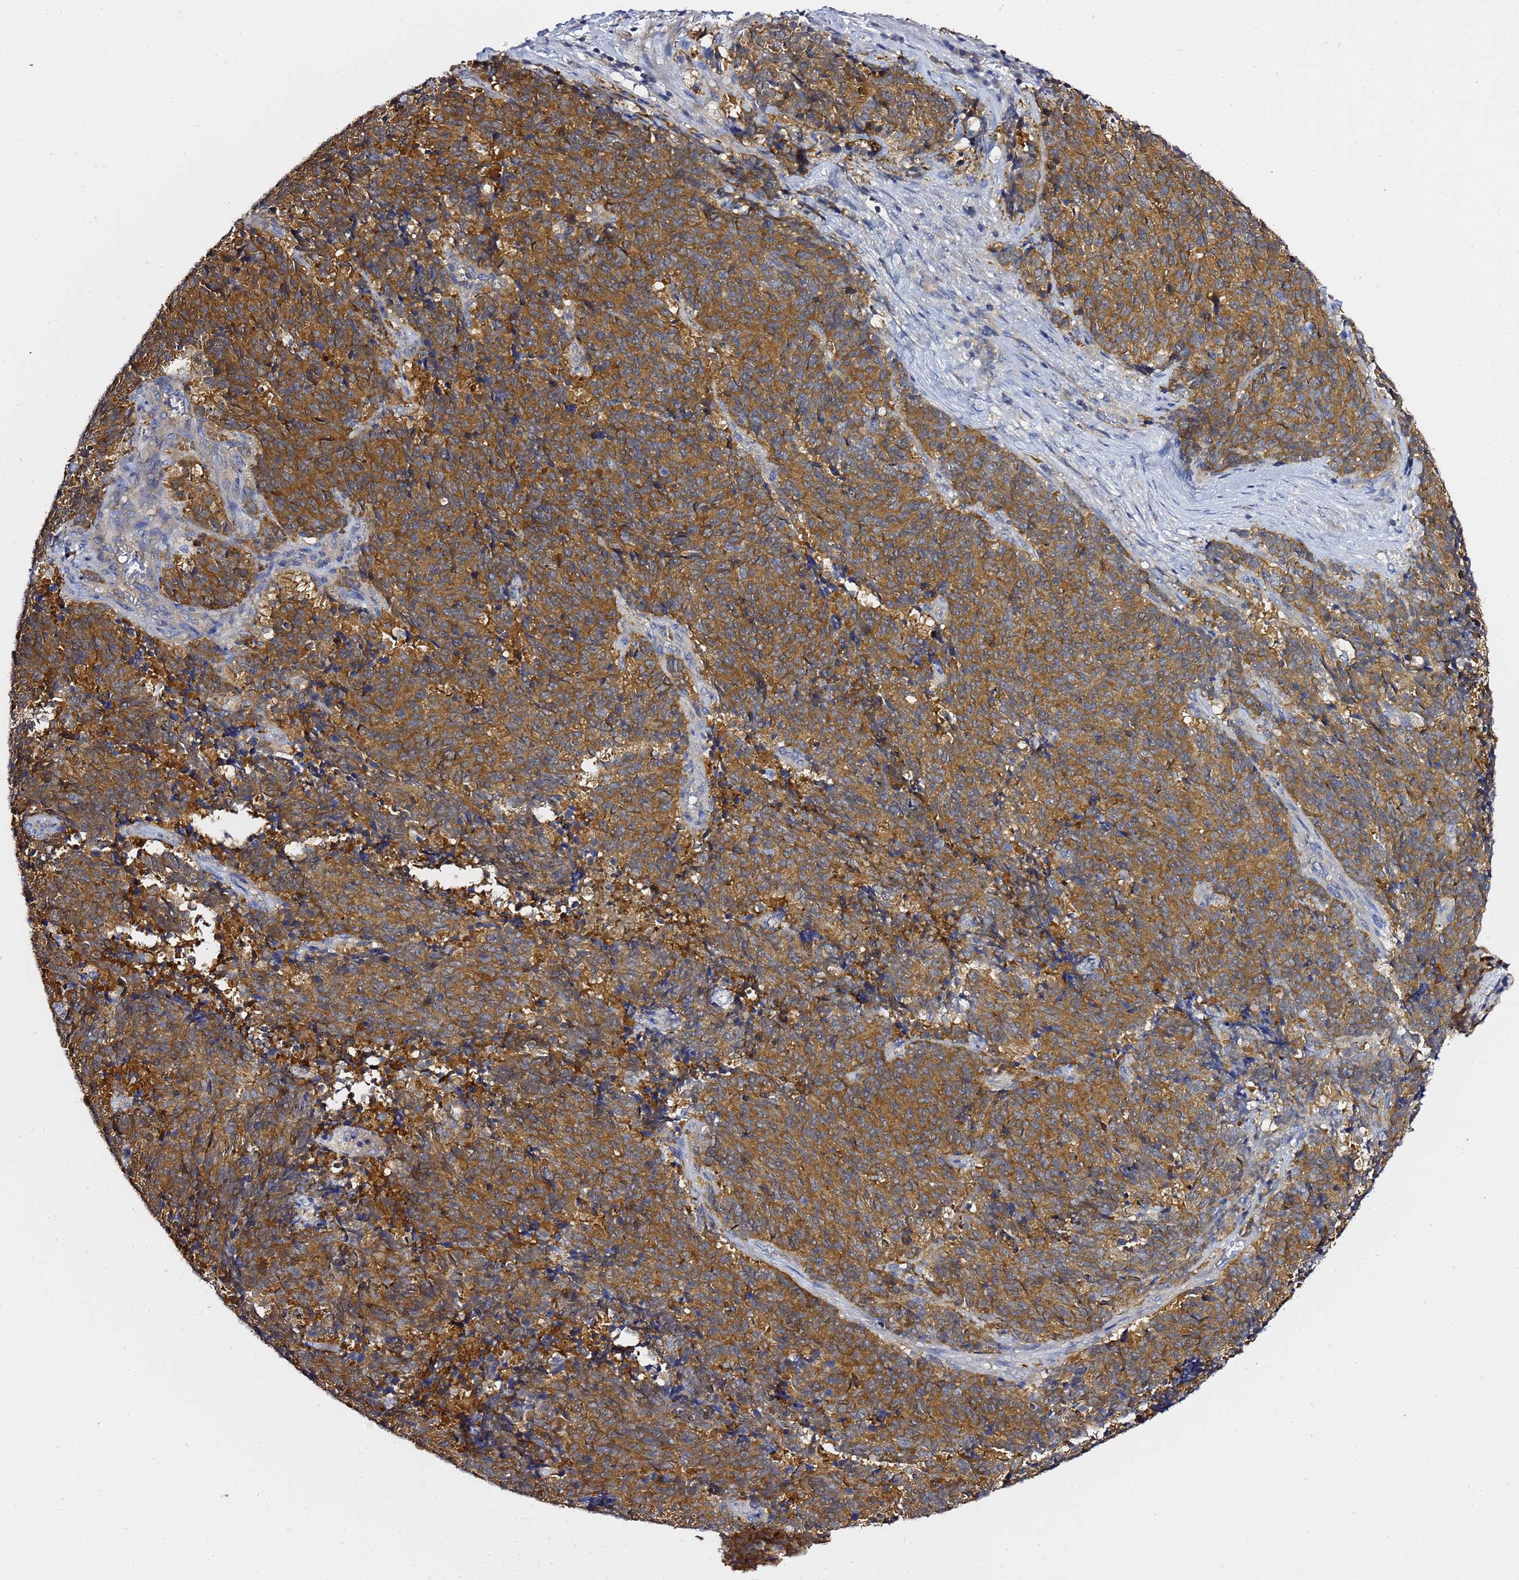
{"staining": {"intensity": "strong", "quantity": ">75%", "location": "cytoplasmic/membranous"}, "tissue": "cervical cancer", "cell_type": "Tumor cells", "image_type": "cancer", "snomed": [{"axis": "morphology", "description": "Squamous cell carcinoma, NOS"}, {"axis": "topography", "description": "Cervix"}], "caption": "Protein expression analysis of cervical cancer displays strong cytoplasmic/membranous positivity in about >75% of tumor cells. The staining was performed using DAB to visualize the protein expression in brown, while the nuclei were stained in blue with hematoxylin (Magnification: 20x).", "gene": "LENG1", "patient": {"sex": "female", "age": 29}}